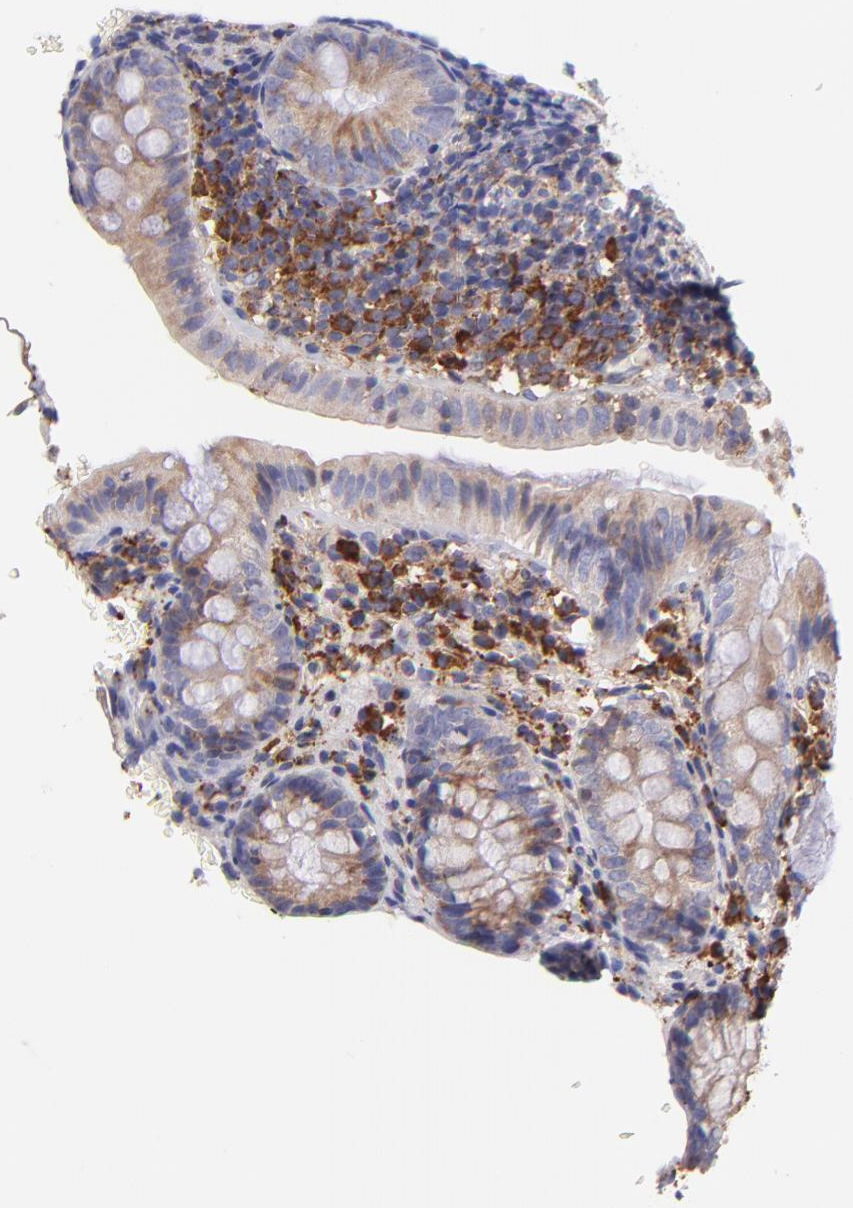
{"staining": {"intensity": "weak", "quantity": ">75%", "location": "cytoplasmic/membranous"}, "tissue": "appendix", "cell_type": "Glandular cells", "image_type": "normal", "snomed": [{"axis": "morphology", "description": "Normal tissue, NOS"}, {"axis": "topography", "description": "Appendix"}], "caption": "Benign appendix exhibits weak cytoplasmic/membranous staining in about >75% of glandular cells, visualized by immunohistochemistry.", "gene": "PREX1", "patient": {"sex": "female", "age": 10}}